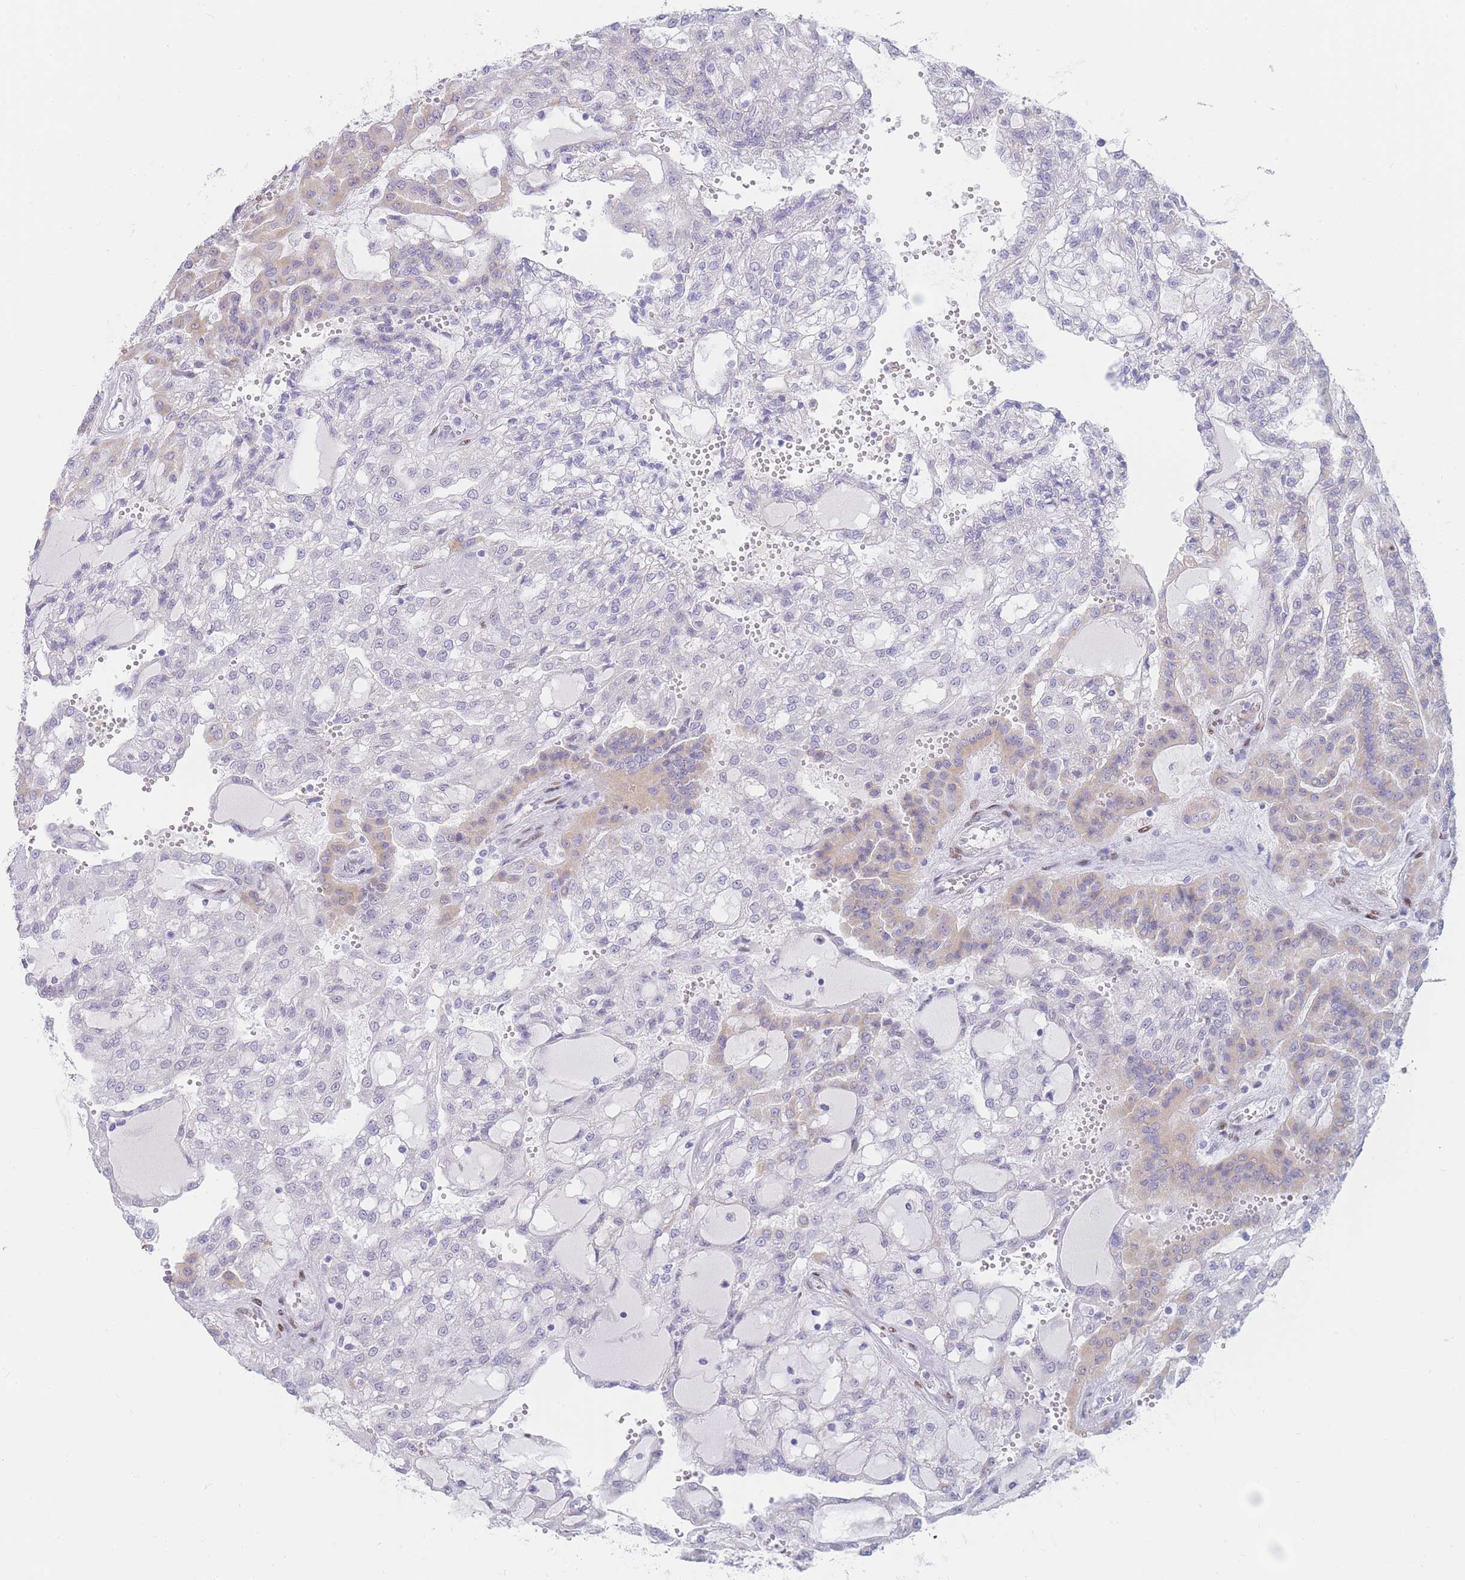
{"staining": {"intensity": "weak", "quantity": "<25%", "location": "cytoplasmic/membranous"}, "tissue": "renal cancer", "cell_type": "Tumor cells", "image_type": "cancer", "snomed": [{"axis": "morphology", "description": "Adenocarcinoma, NOS"}, {"axis": "topography", "description": "Kidney"}], "caption": "Renal cancer (adenocarcinoma) stained for a protein using IHC shows no staining tumor cells.", "gene": "PSMB5", "patient": {"sex": "male", "age": 63}}